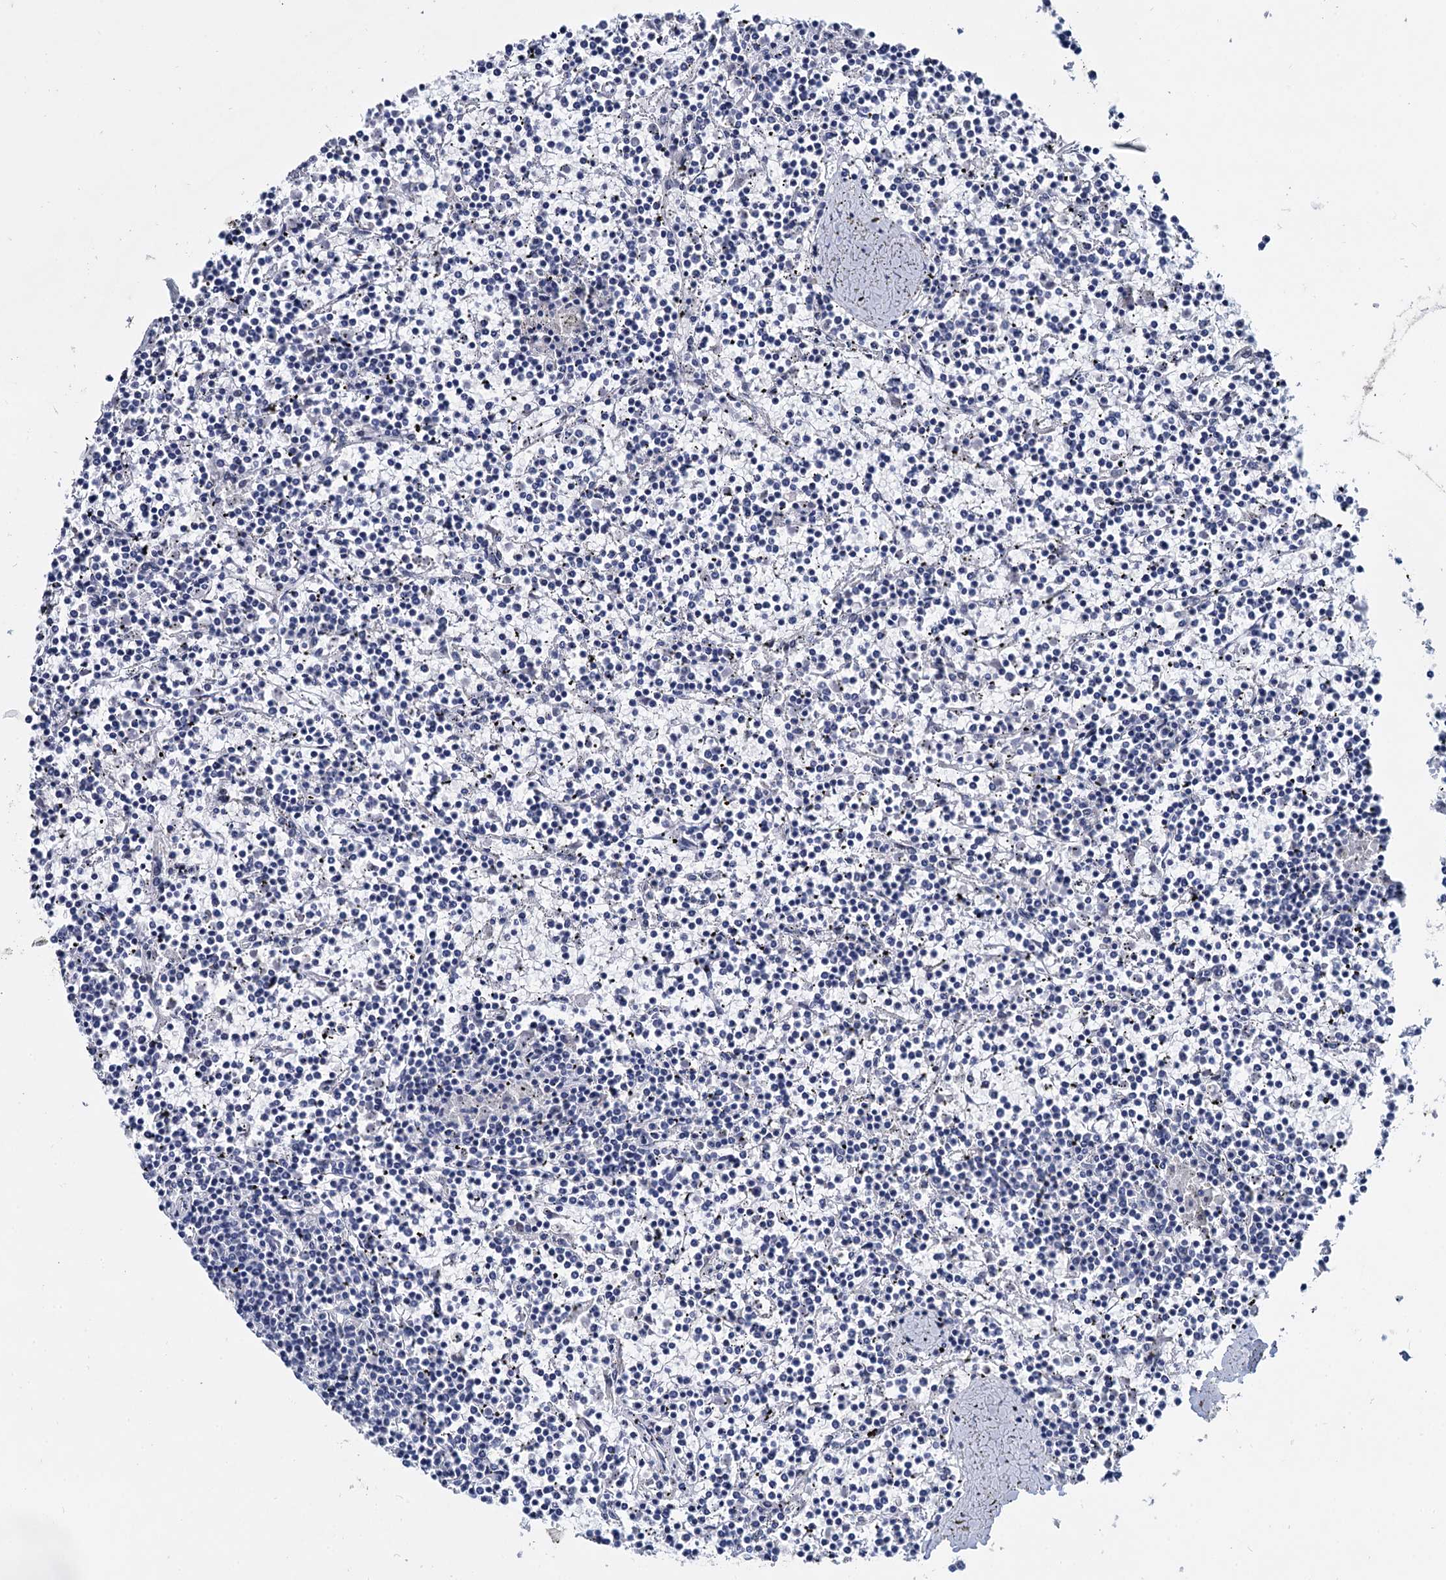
{"staining": {"intensity": "negative", "quantity": "none", "location": "none"}, "tissue": "lymphoma", "cell_type": "Tumor cells", "image_type": "cancer", "snomed": [{"axis": "morphology", "description": "Malignant lymphoma, non-Hodgkin's type, Low grade"}, {"axis": "topography", "description": "Spleen"}], "caption": "High power microscopy image of an immunohistochemistry (IHC) histopathology image of malignant lymphoma, non-Hodgkin's type (low-grade), revealing no significant staining in tumor cells. The staining is performed using DAB (3,3'-diaminobenzidine) brown chromogen with nuclei counter-stained in using hematoxylin.", "gene": "MAGEA4", "patient": {"sex": "female", "age": 19}}